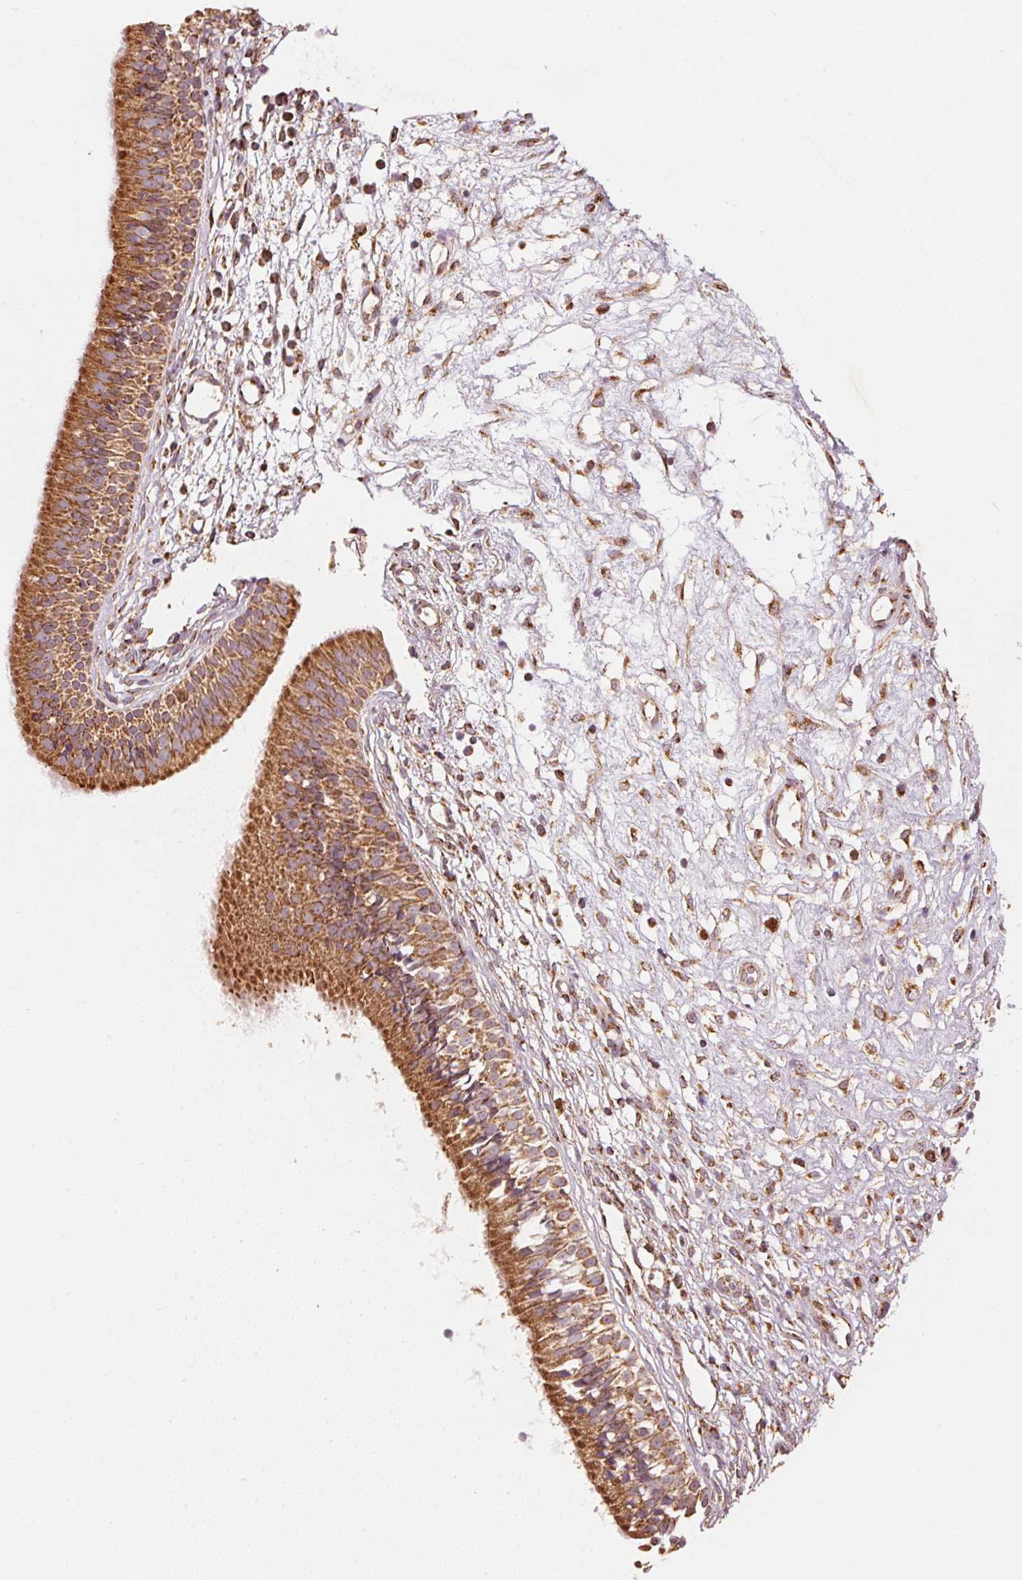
{"staining": {"intensity": "strong", "quantity": ">75%", "location": "cytoplasmic/membranous"}, "tissue": "nasopharynx", "cell_type": "Respiratory epithelial cells", "image_type": "normal", "snomed": [{"axis": "morphology", "description": "Normal tissue, NOS"}, {"axis": "topography", "description": "Nasopharynx"}], "caption": "An immunohistochemistry histopathology image of unremarkable tissue is shown. Protein staining in brown shows strong cytoplasmic/membranous positivity in nasopharynx within respiratory epithelial cells.", "gene": "TOMM70", "patient": {"sex": "male", "age": 24}}